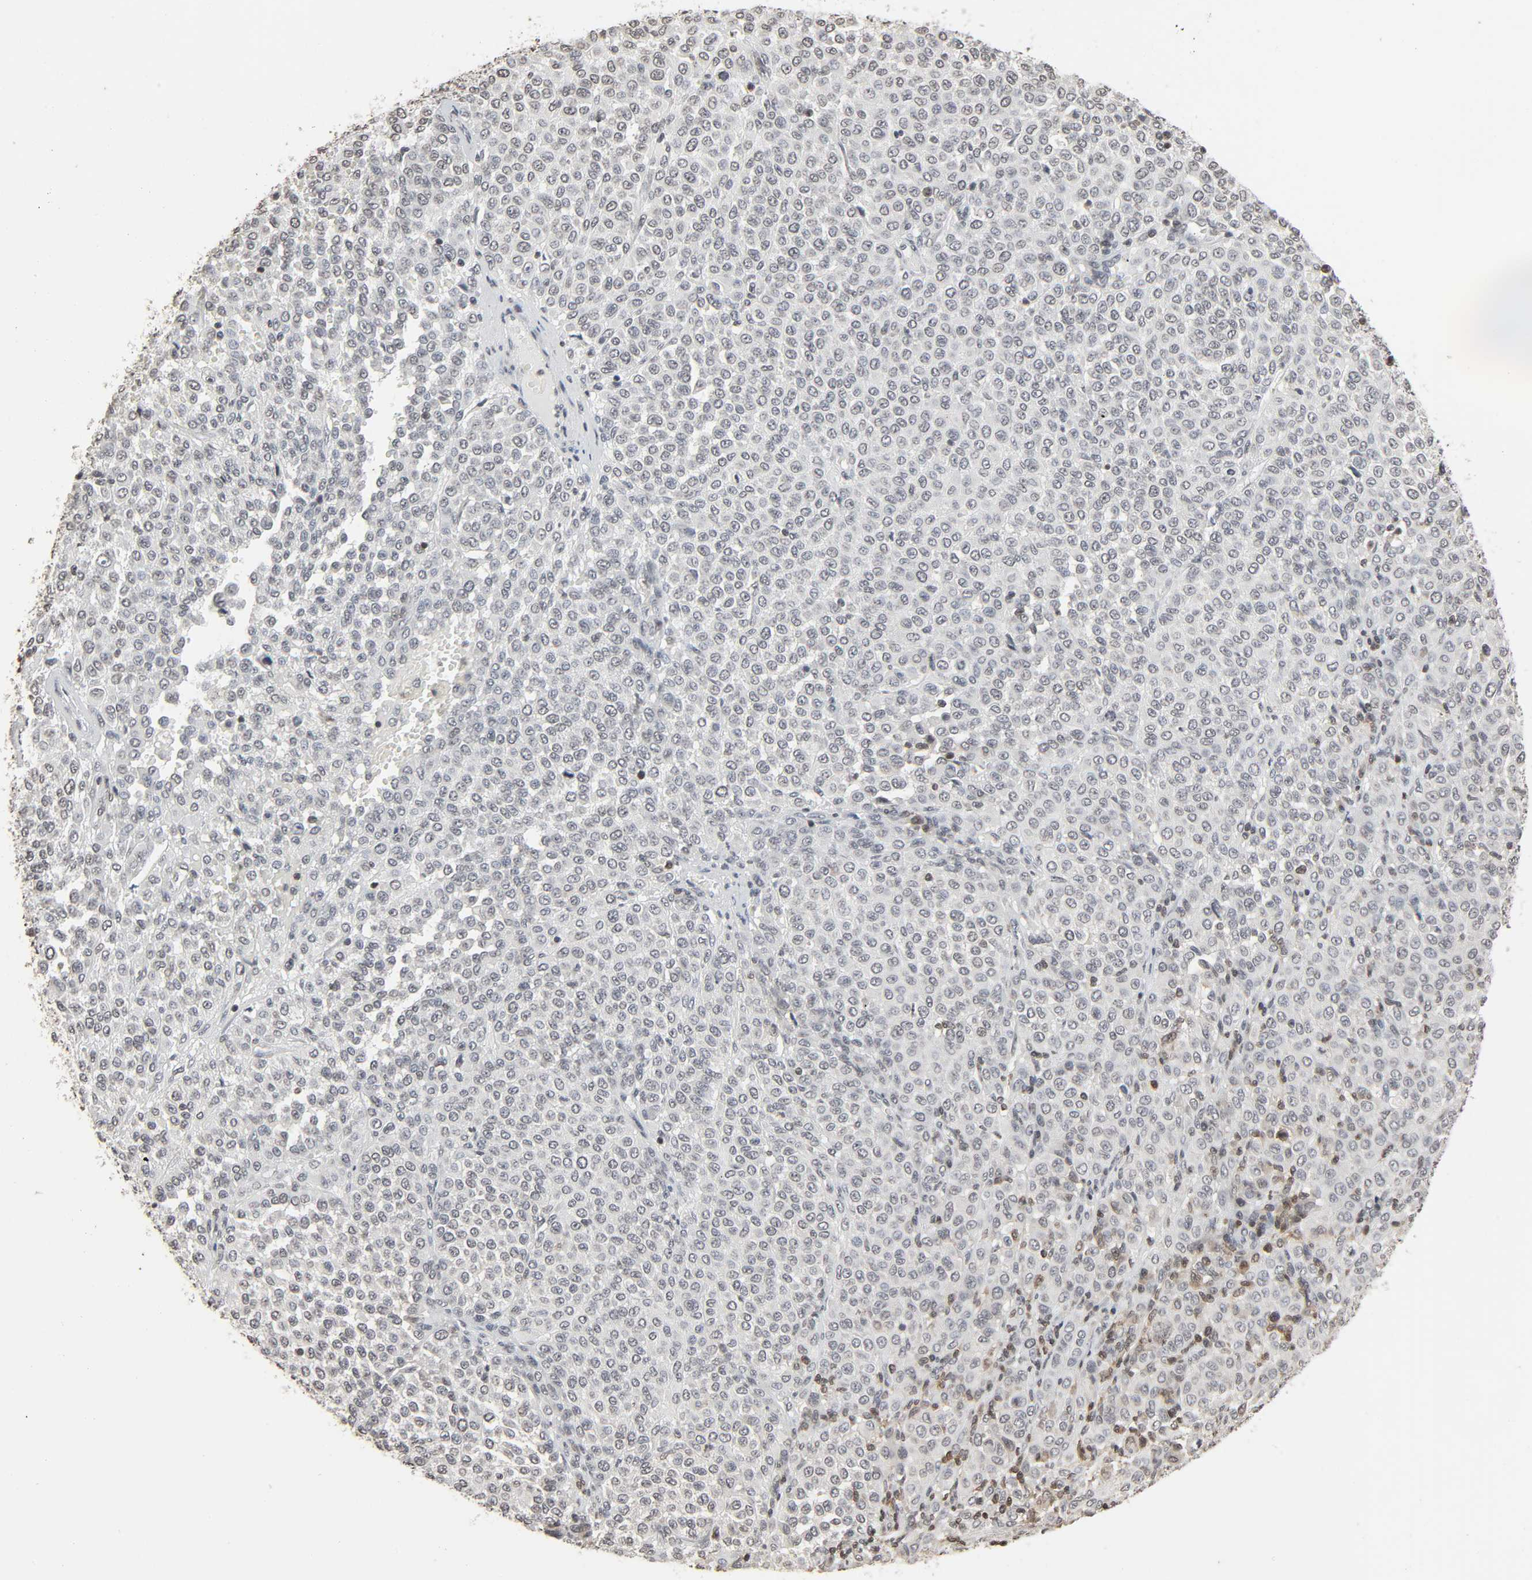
{"staining": {"intensity": "negative", "quantity": "none", "location": "none"}, "tissue": "melanoma", "cell_type": "Tumor cells", "image_type": "cancer", "snomed": [{"axis": "morphology", "description": "Malignant melanoma, Metastatic site"}, {"axis": "topography", "description": "Pancreas"}], "caption": "Tumor cells are negative for protein expression in human malignant melanoma (metastatic site).", "gene": "STK4", "patient": {"sex": "female", "age": 30}}